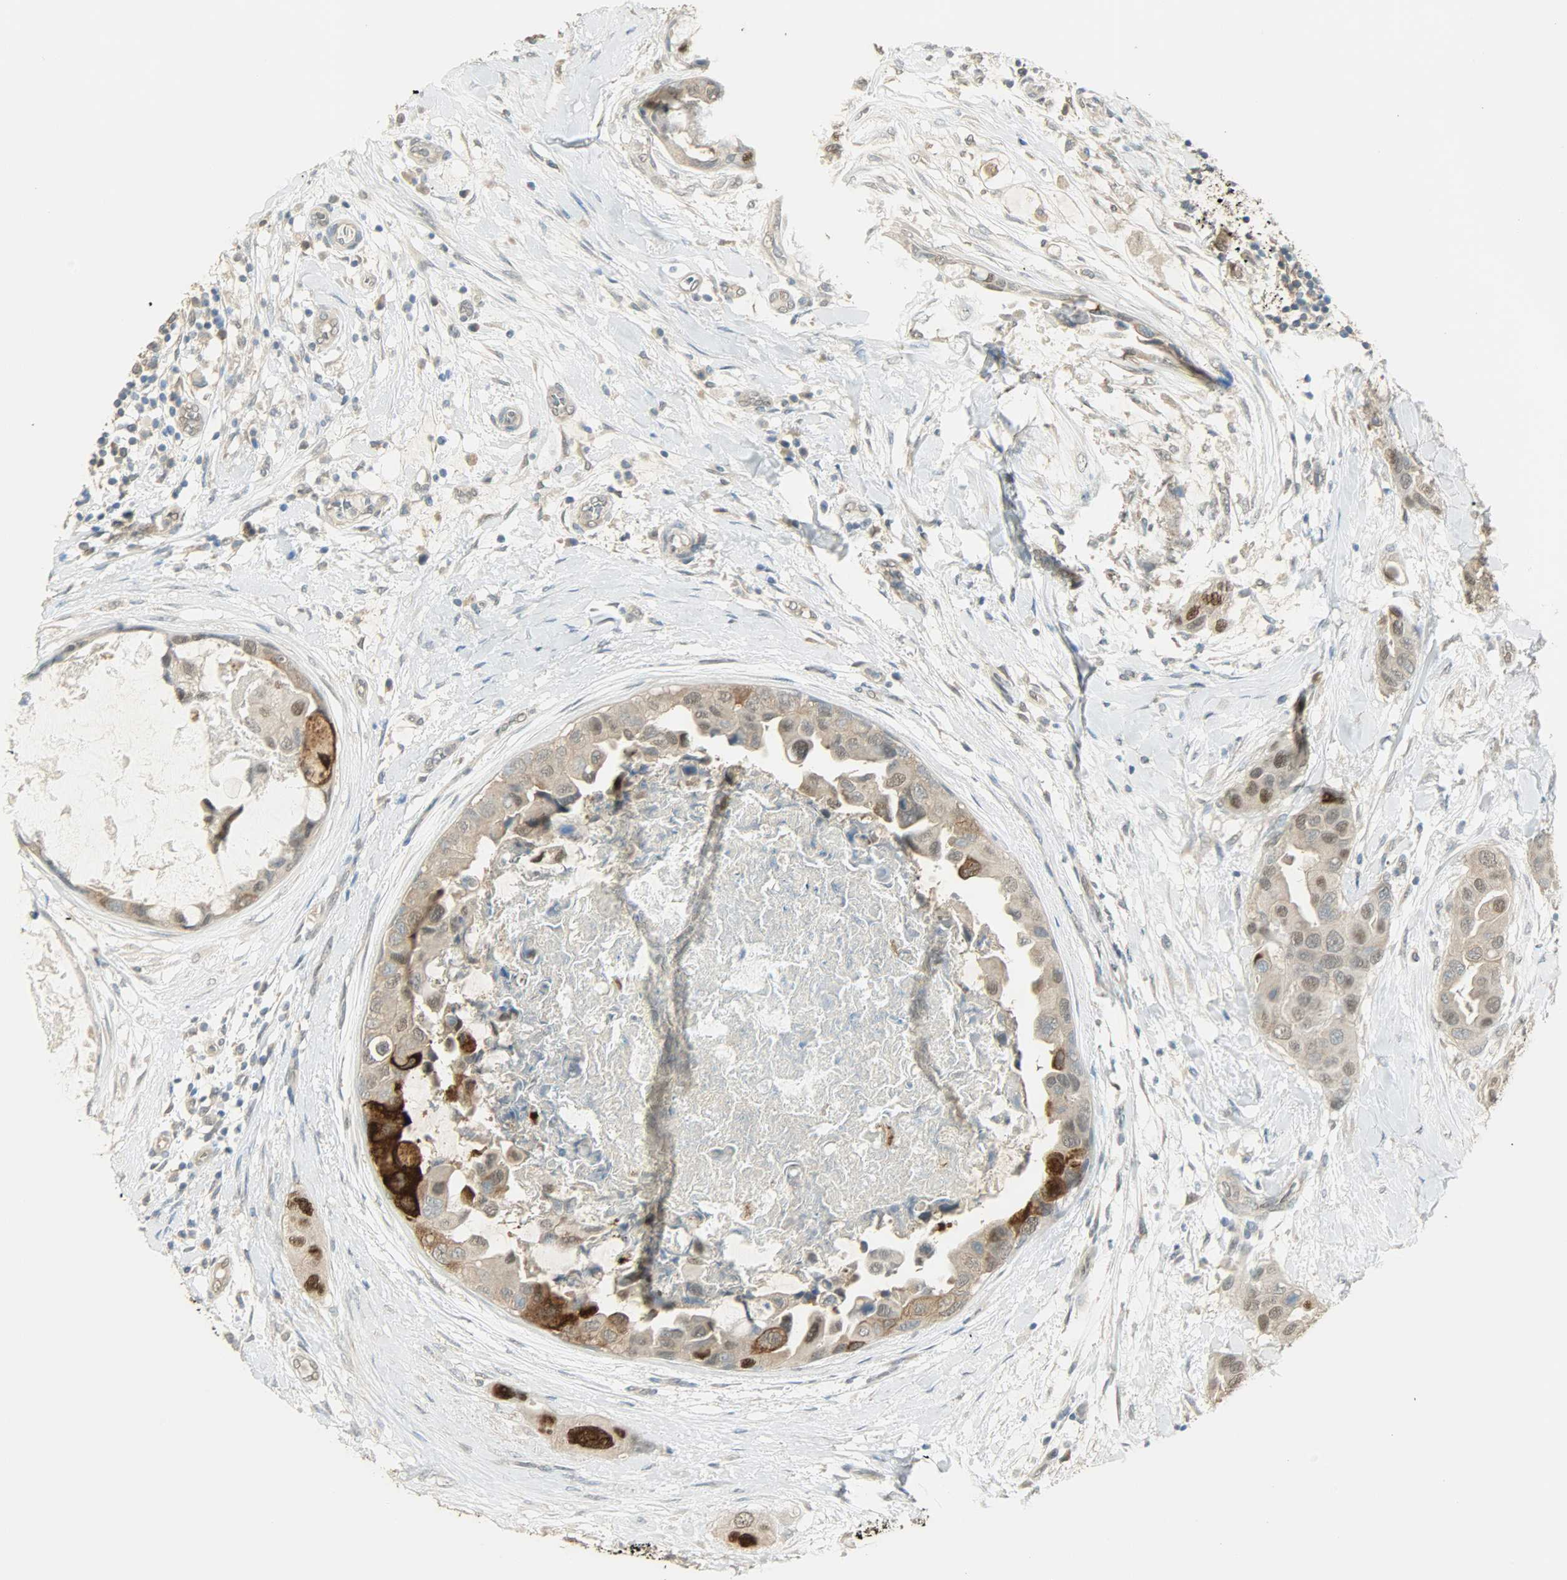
{"staining": {"intensity": "strong", "quantity": "25%-75%", "location": "cytoplasmic/membranous,nuclear"}, "tissue": "breast cancer", "cell_type": "Tumor cells", "image_type": "cancer", "snomed": [{"axis": "morphology", "description": "Duct carcinoma"}, {"axis": "topography", "description": "Breast"}], "caption": "Invasive ductal carcinoma (breast) stained for a protein (brown) demonstrates strong cytoplasmic/membranous and nuclear positive positivity in approximately 25%-75% of tumor cells.", "gene": "PRMT5", "patient": {"sex": "female", "age": 40}}